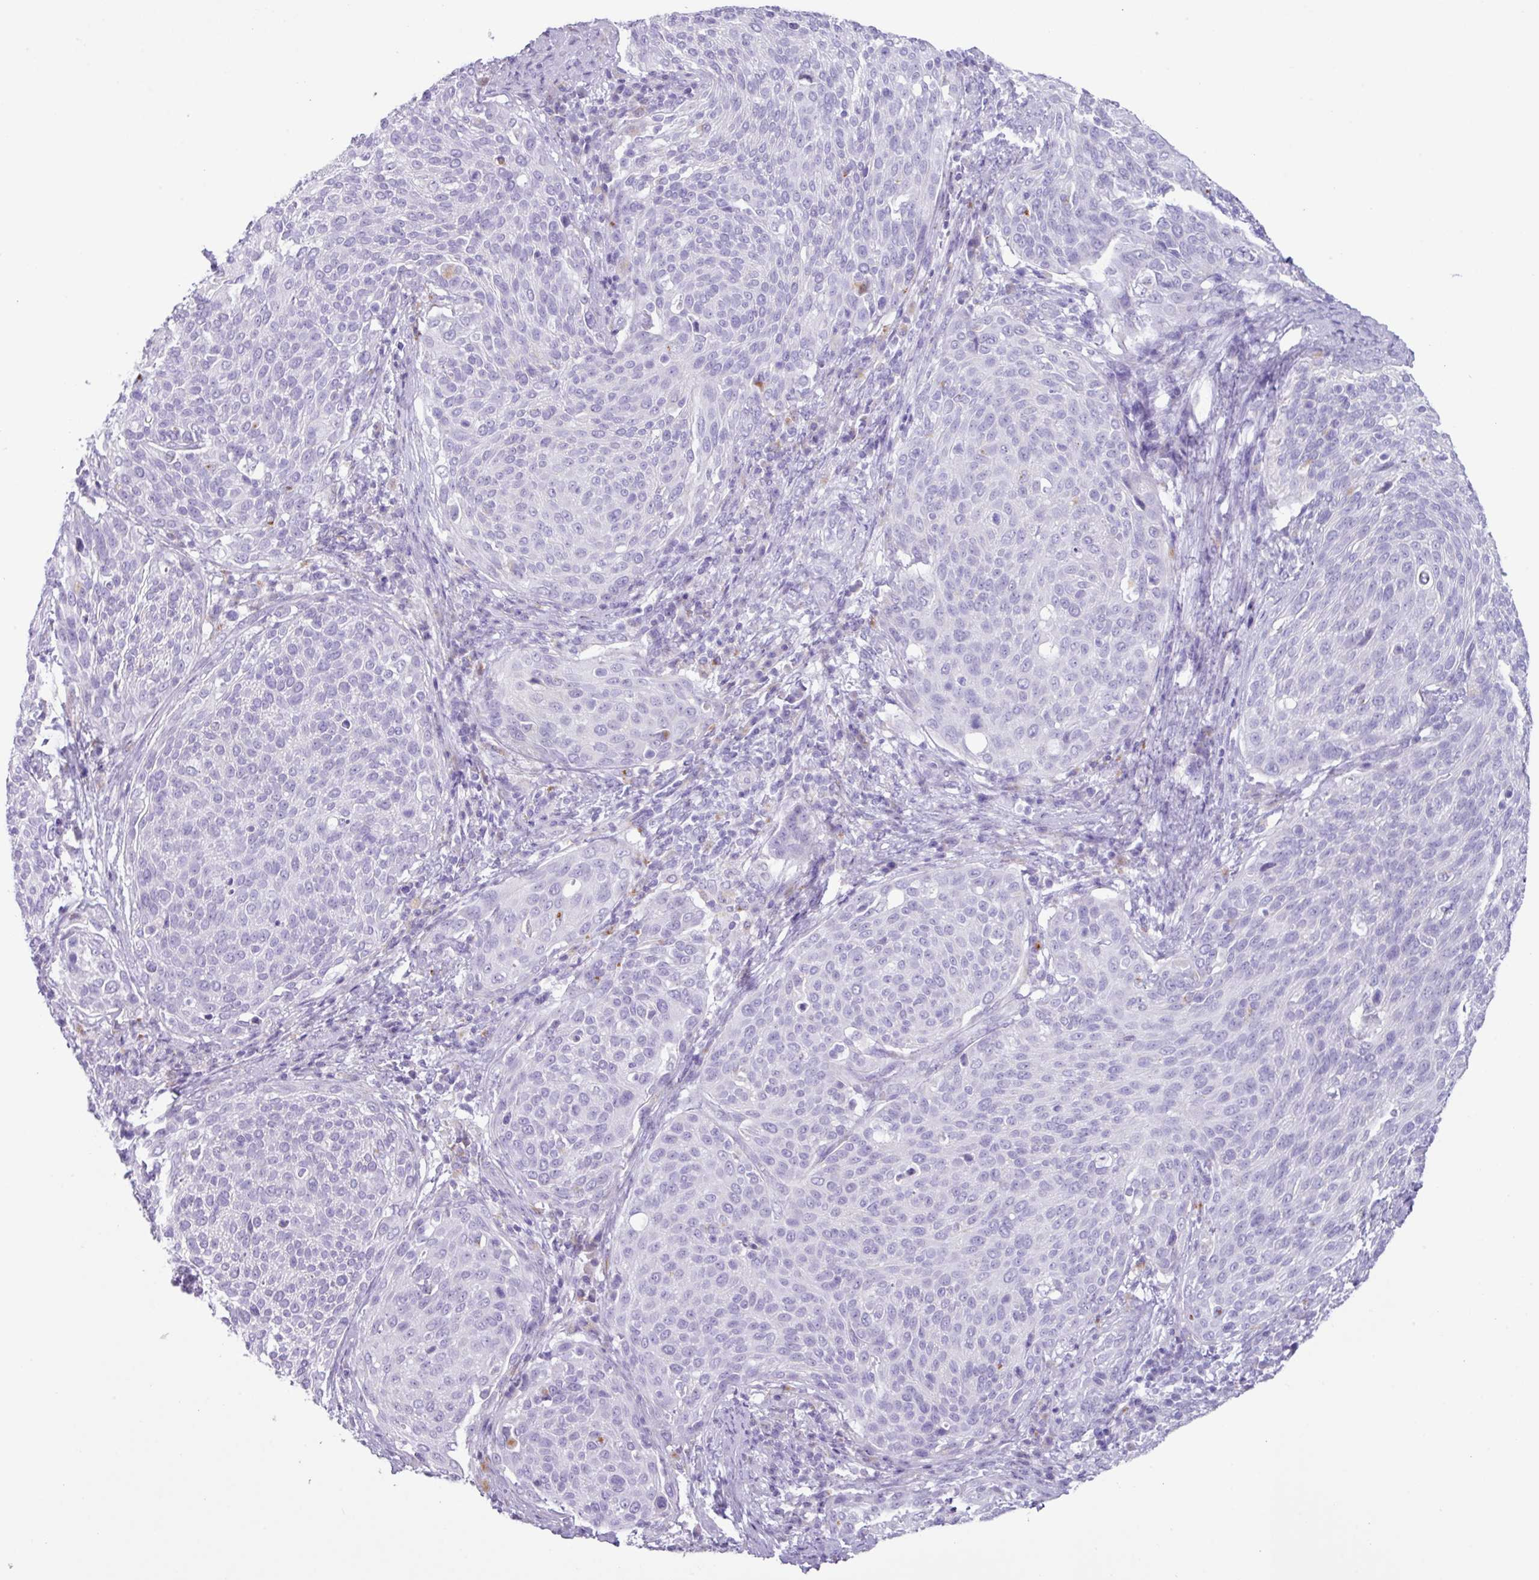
{"staining": {"intensity": "negative", "quantity": "none", "location": "none"}, "tissue": "cervical cancer", "cell_type": "Tumor cells", "image_type": "cancer", "snomed": [{"axis": "morphology", "description": "Squamous cell carcinoma, NOS"}, {"axis": "topography", "description": "Cervix"}], "caption": "Tumor cells are negative for brown protein staining in cervical cancer (squamous cell carcinoma). The staining is performed using DAB brown chromogen with nuclei counter-stained in using hematoxylin.", "gene": "NCCRP1", "patient": {"sex": "female", "age": 31}}